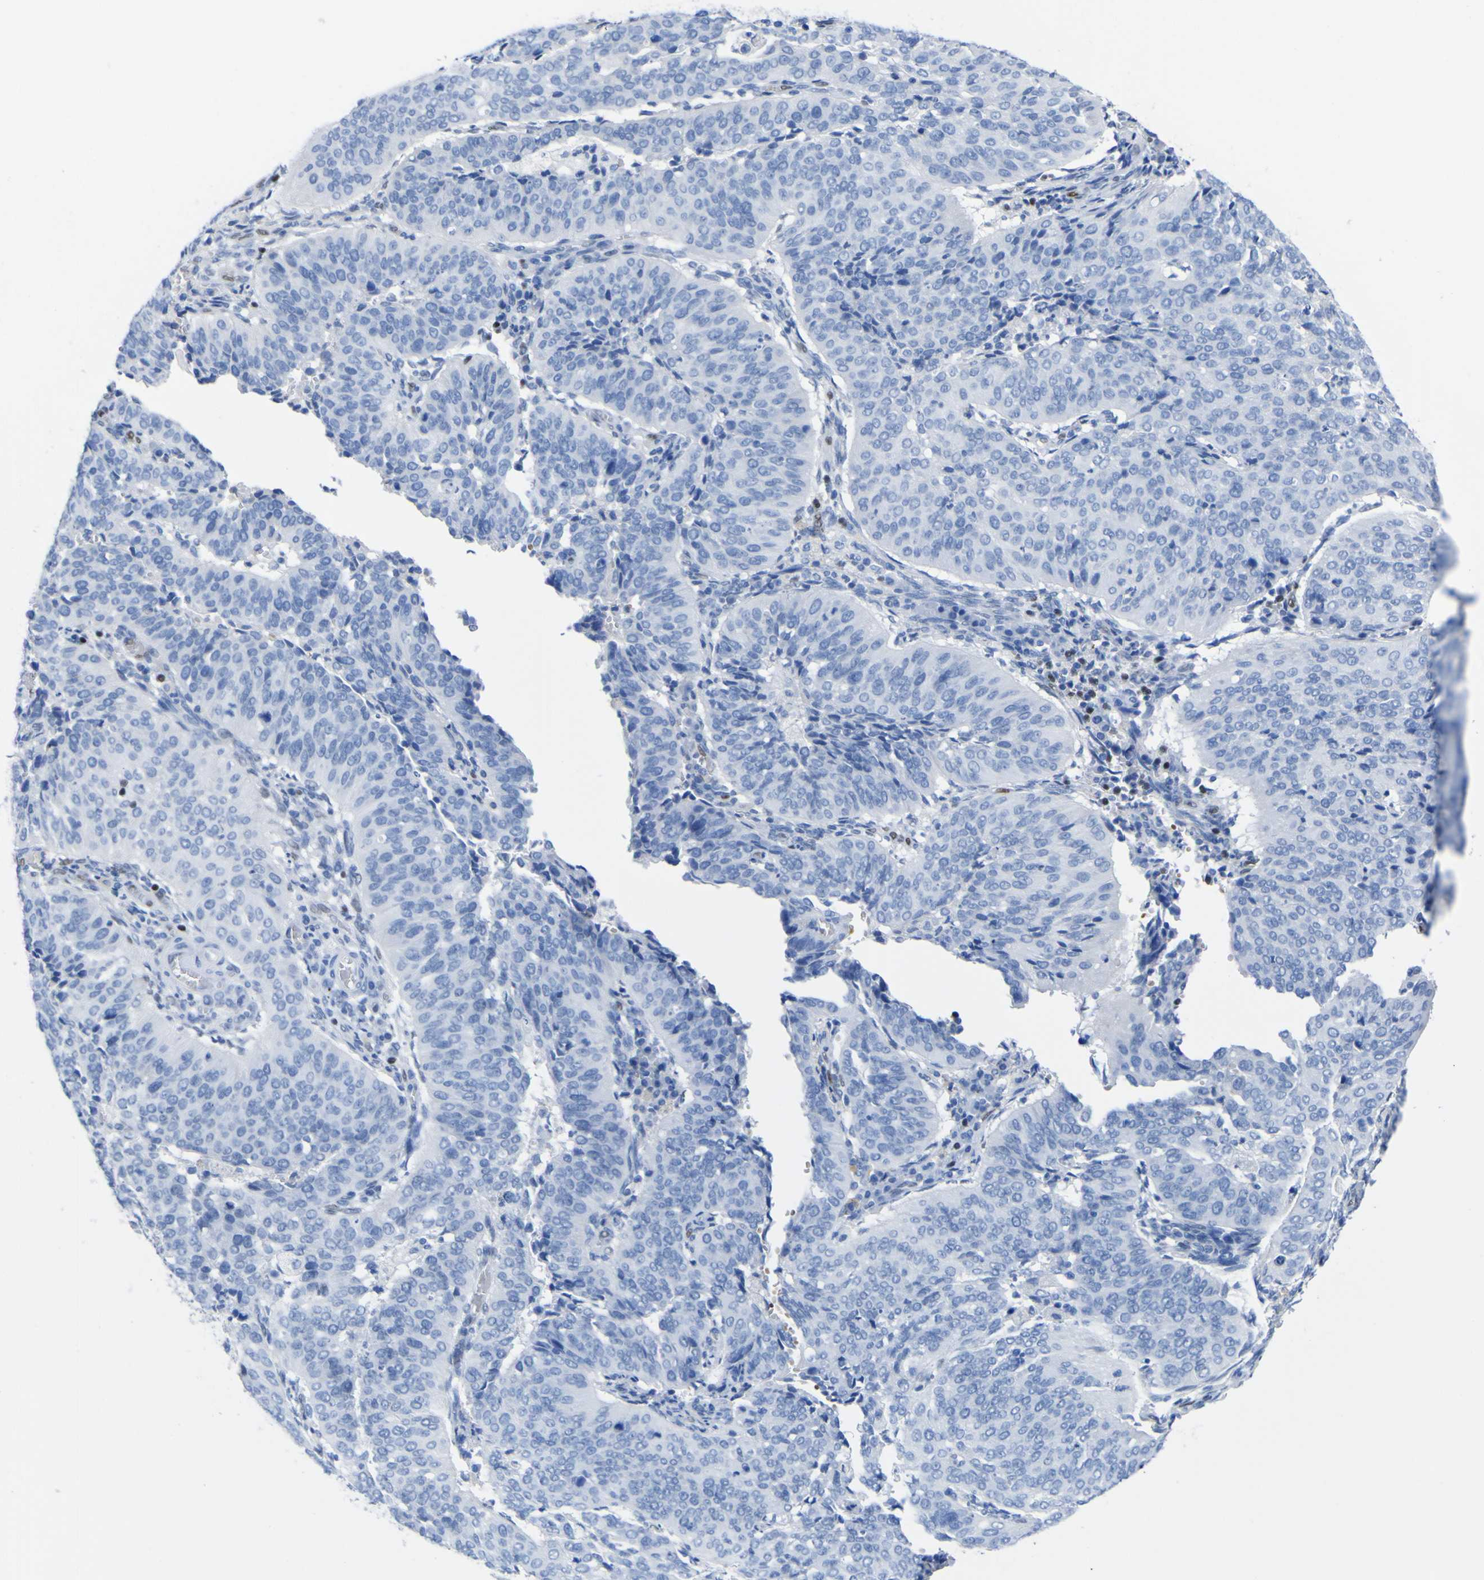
{"staining": {"intensity": "negative", "quantity": "none", "location": "none"}, "tissue": "cervical cancer", "cell_type": "Tumor cells", "image_type": "cancer", "snomed": [{"axis": "morphology", "description": "Normal tissue, NOS"}, {"axis": "morphology", "description": "Squamous cell carcinoma, NOS"}, {"axis": "topography", "description": "Cervix"}], "caption": "Immunohistochemistry photomicrograph of human cervical cancer stained for a protein (brown), which shows no staining in tumor cells.", "gene": "DACH1", "patient": {"sex": "female", "age": 39}}